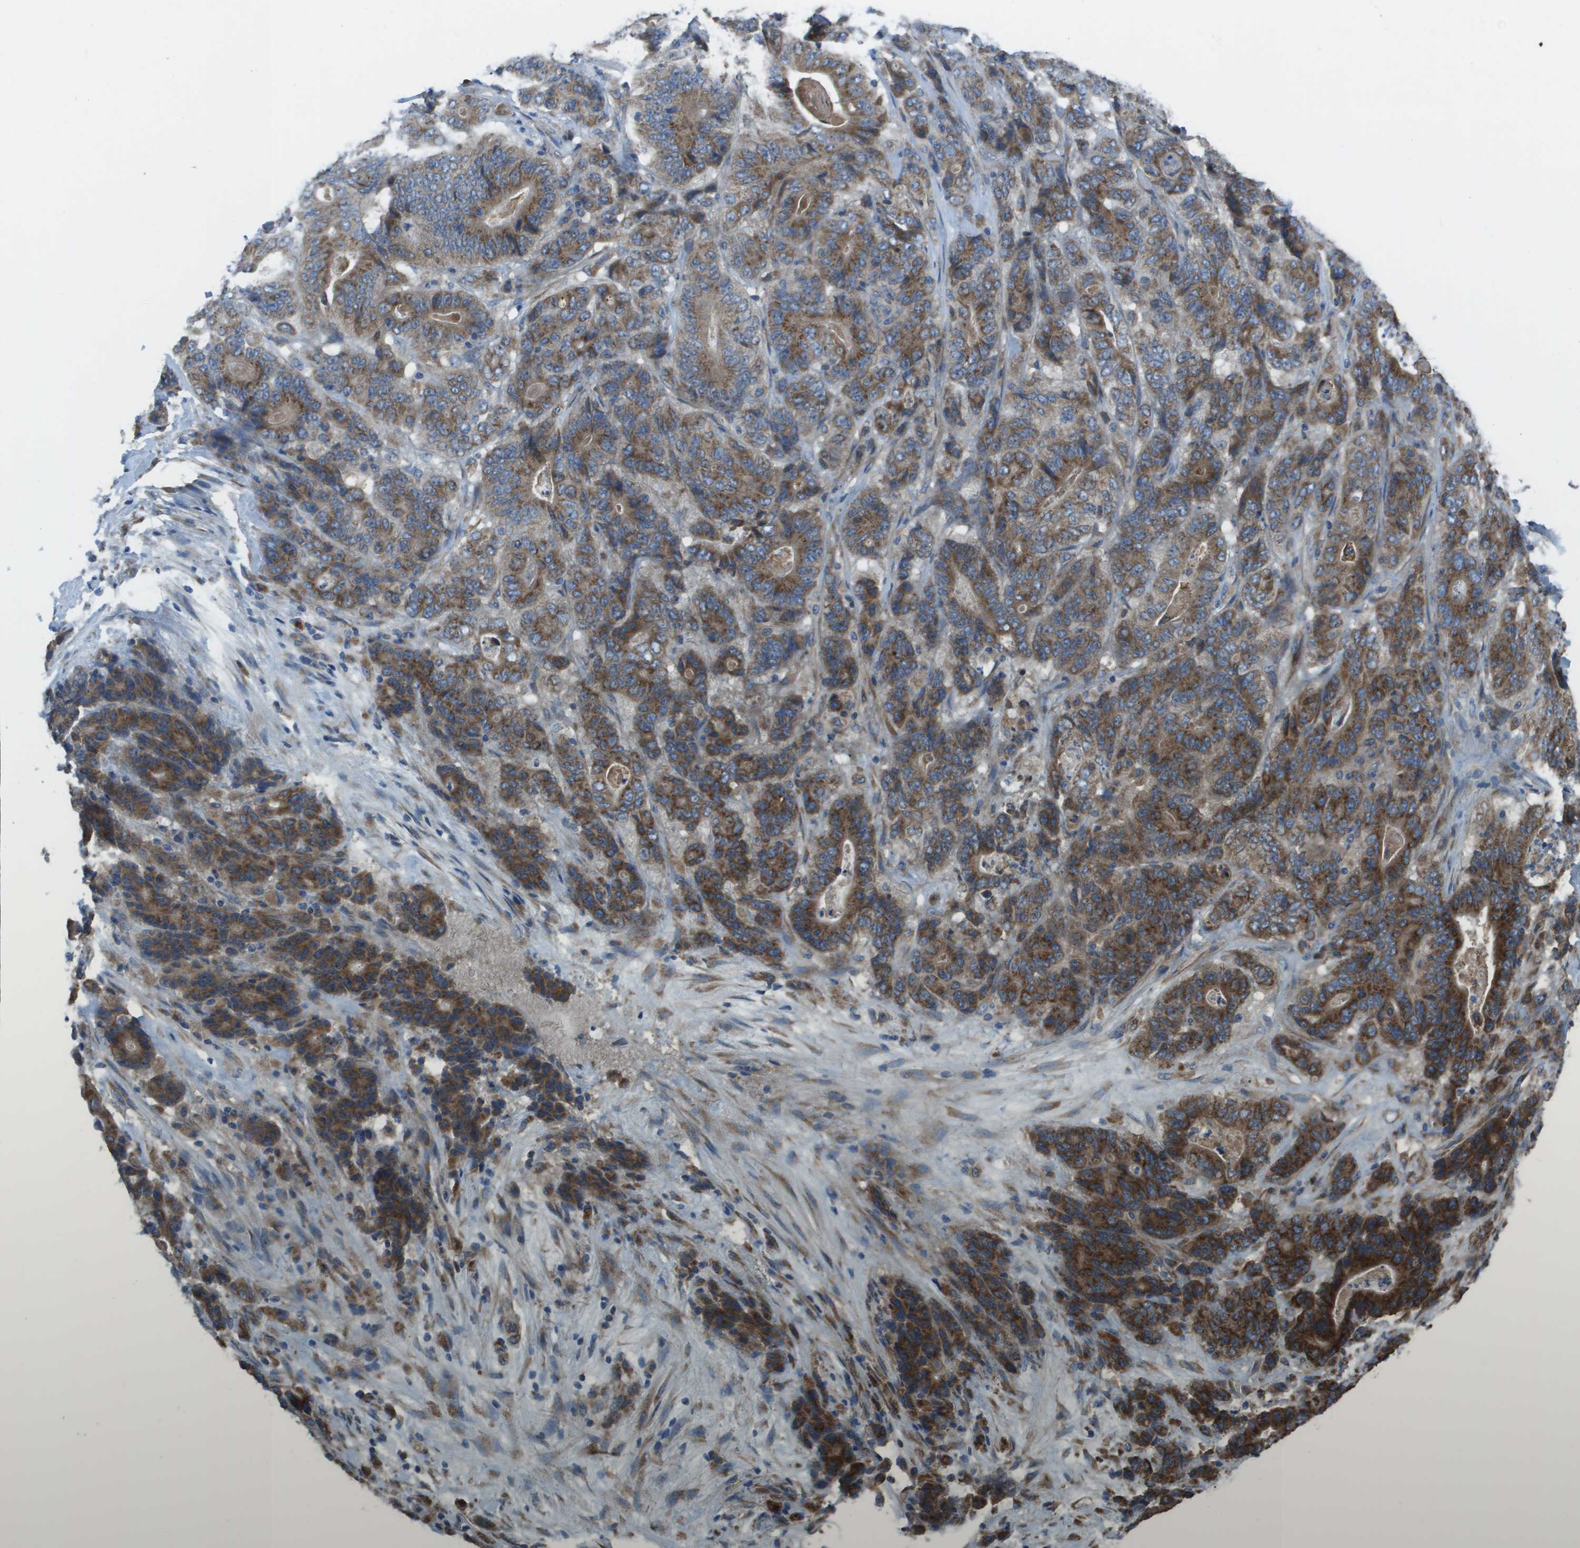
{"staining": {"intensity": "strong", "quantity": ">75%", "location": "cytoplasmic/membranous"}, "tissue": "stomach cancer", "cell_type": "Tumor cells", "image_type": "cancer", "snomed": [{"axis": "morphology", "description": "Adenocarcinoma, NOS"}, {"axis": "topography", "description": "Stomach"}], "caption": "Adenocarcinoma (stomach) tissue exhibits strong cytoplasmic/membranous positivity in approximately >75% of tumor cells", "gene": "CLCN2", "patient": {"sex": "female", "age": 73}}